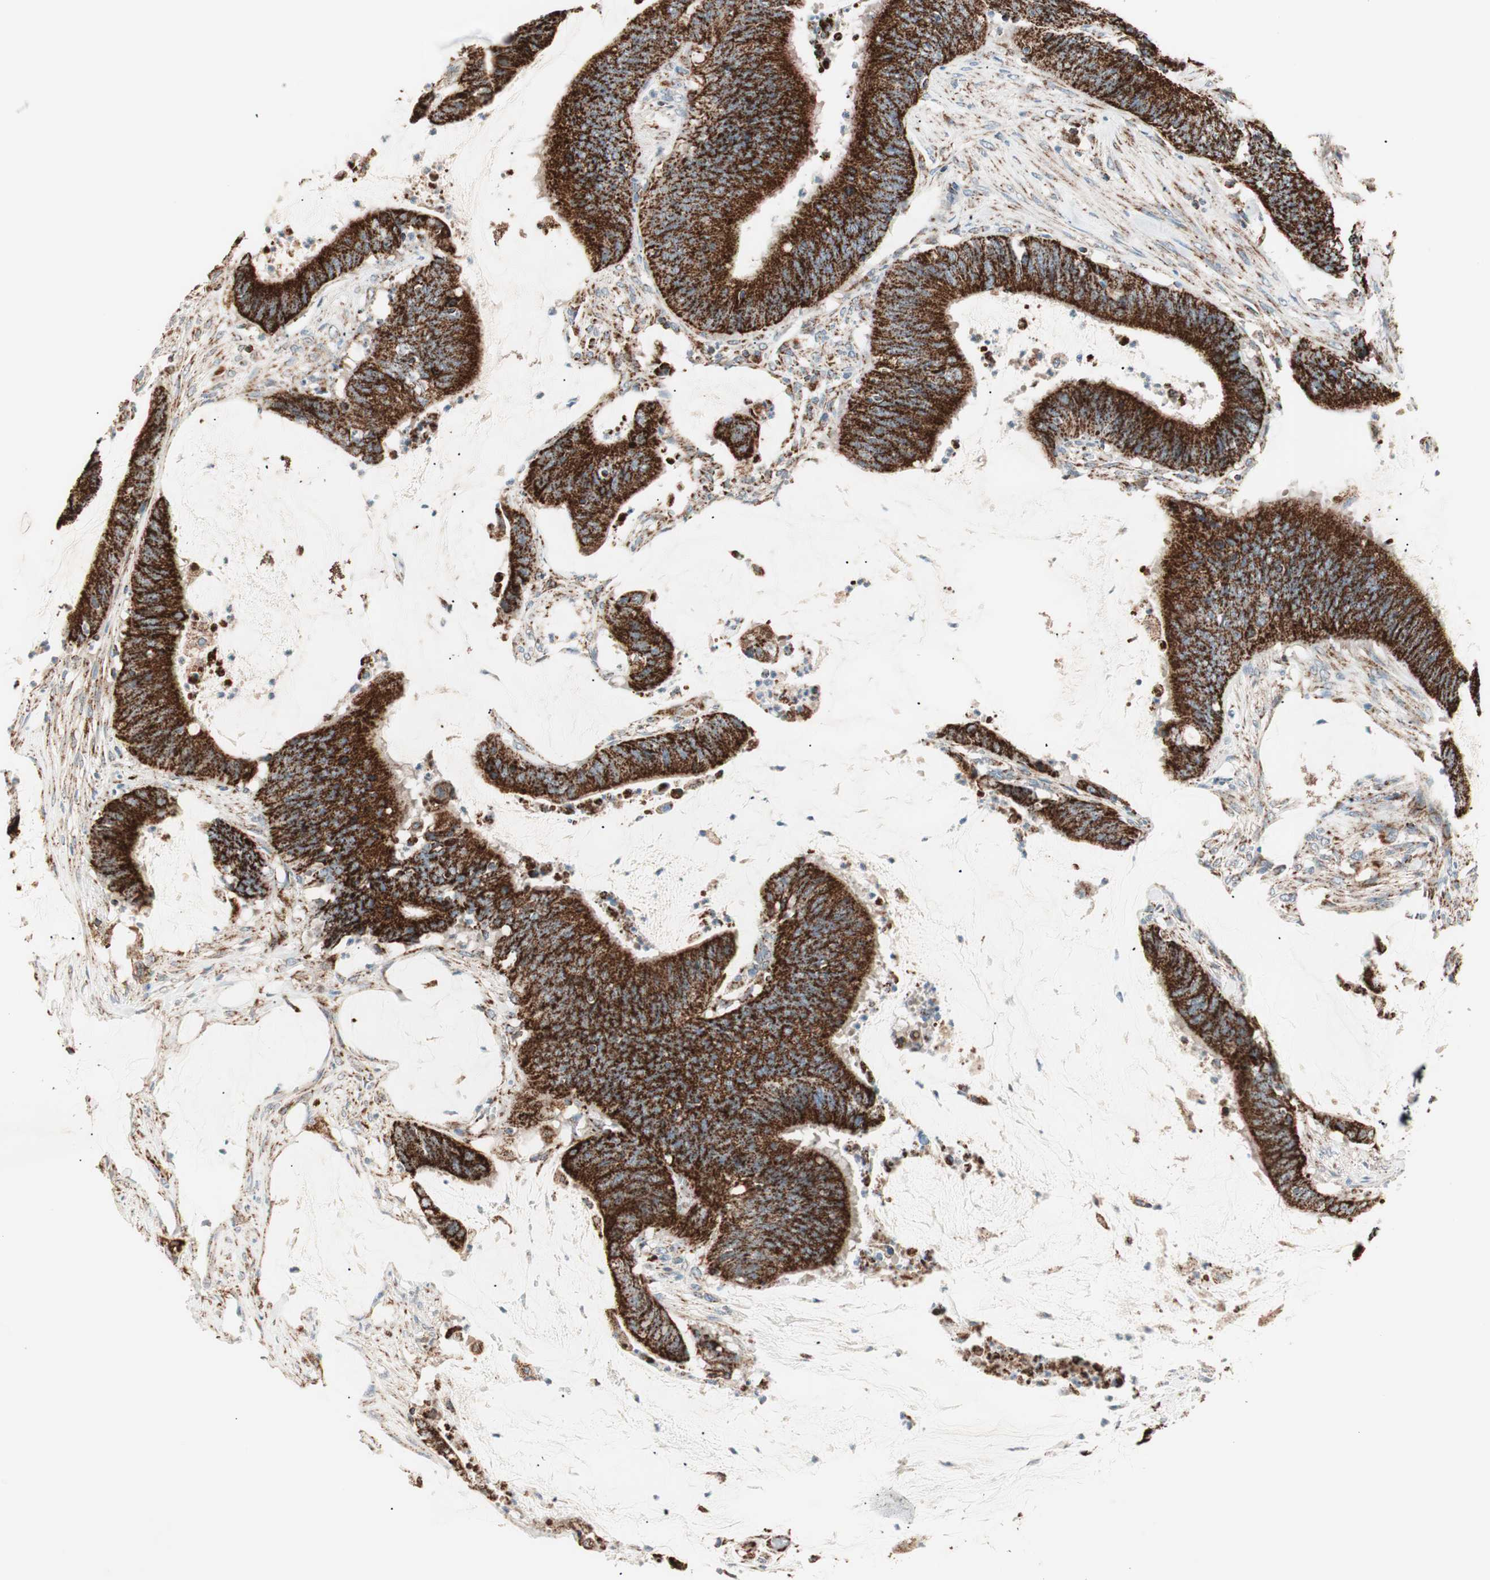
{"staining": {"intensity": "strong", "quantity": ">75%", "location": "cytoplasmic/membranous"}, "tissue": "colorectal cancer", "cell_type": "Tumor cells", "image_type": "cancer", "snomed": [{"axis": "morphology", "description": "Adenocarcinoma, NOS"}, {"axis": "topography", "description": "Rectum"}], "caption": "A high-resolution image shows immunohistochemistry staining of colorectal cancer (adenocarcinoma), which exhibits strong cytoplasmic/membranous positivity in approximately >75% of tumor cells. Using DAB (3,3'-diaminobenzidine) (brown) and hematoxylin (blue) stains, captured at high magnification using brightfield microscopy.", "gene": "TOMM22", "patient": {"sex": "female", "age": 66}}